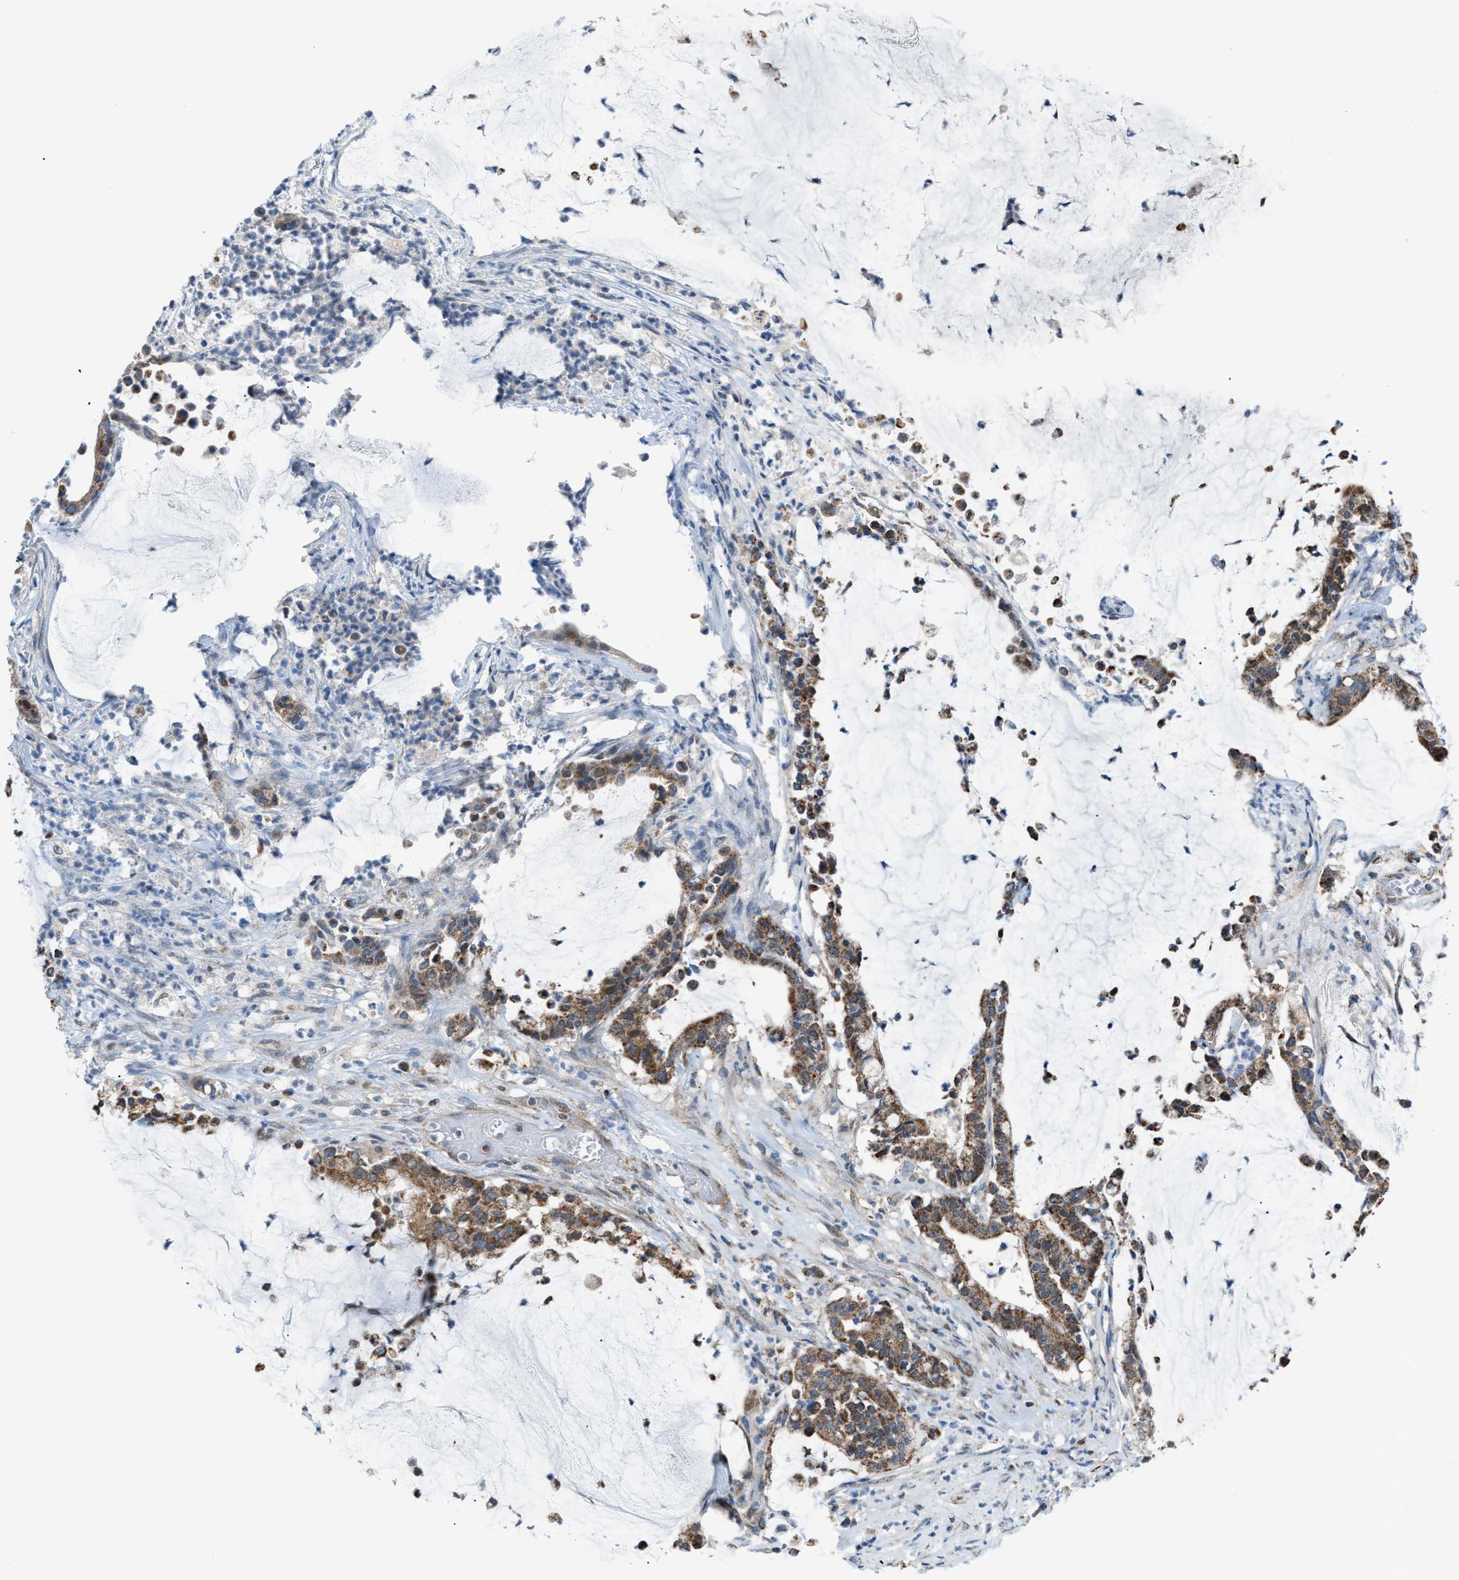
{"staining": {"intensity": "moderate", "quantity": ">75%", "location": "cytoplasmic/membranous"}, "tissue": "pancreatic cancer", "cell_type": "Tumor cells", "image_type": "cancer", "snomed": [{"axis": "morphology", "description": "Adenocarcinoma, NOS"}, {"axis": "topography", "description": "Pancreas"}], "caption": "High-power microscopy captured an IHC image of pancreatic cancer, revealing moderate cytoplasmic/membranous positivity in approximately >75% of tumor cells.", "gene": "SRM", "patient": {"sex": "male", "age": 41}}